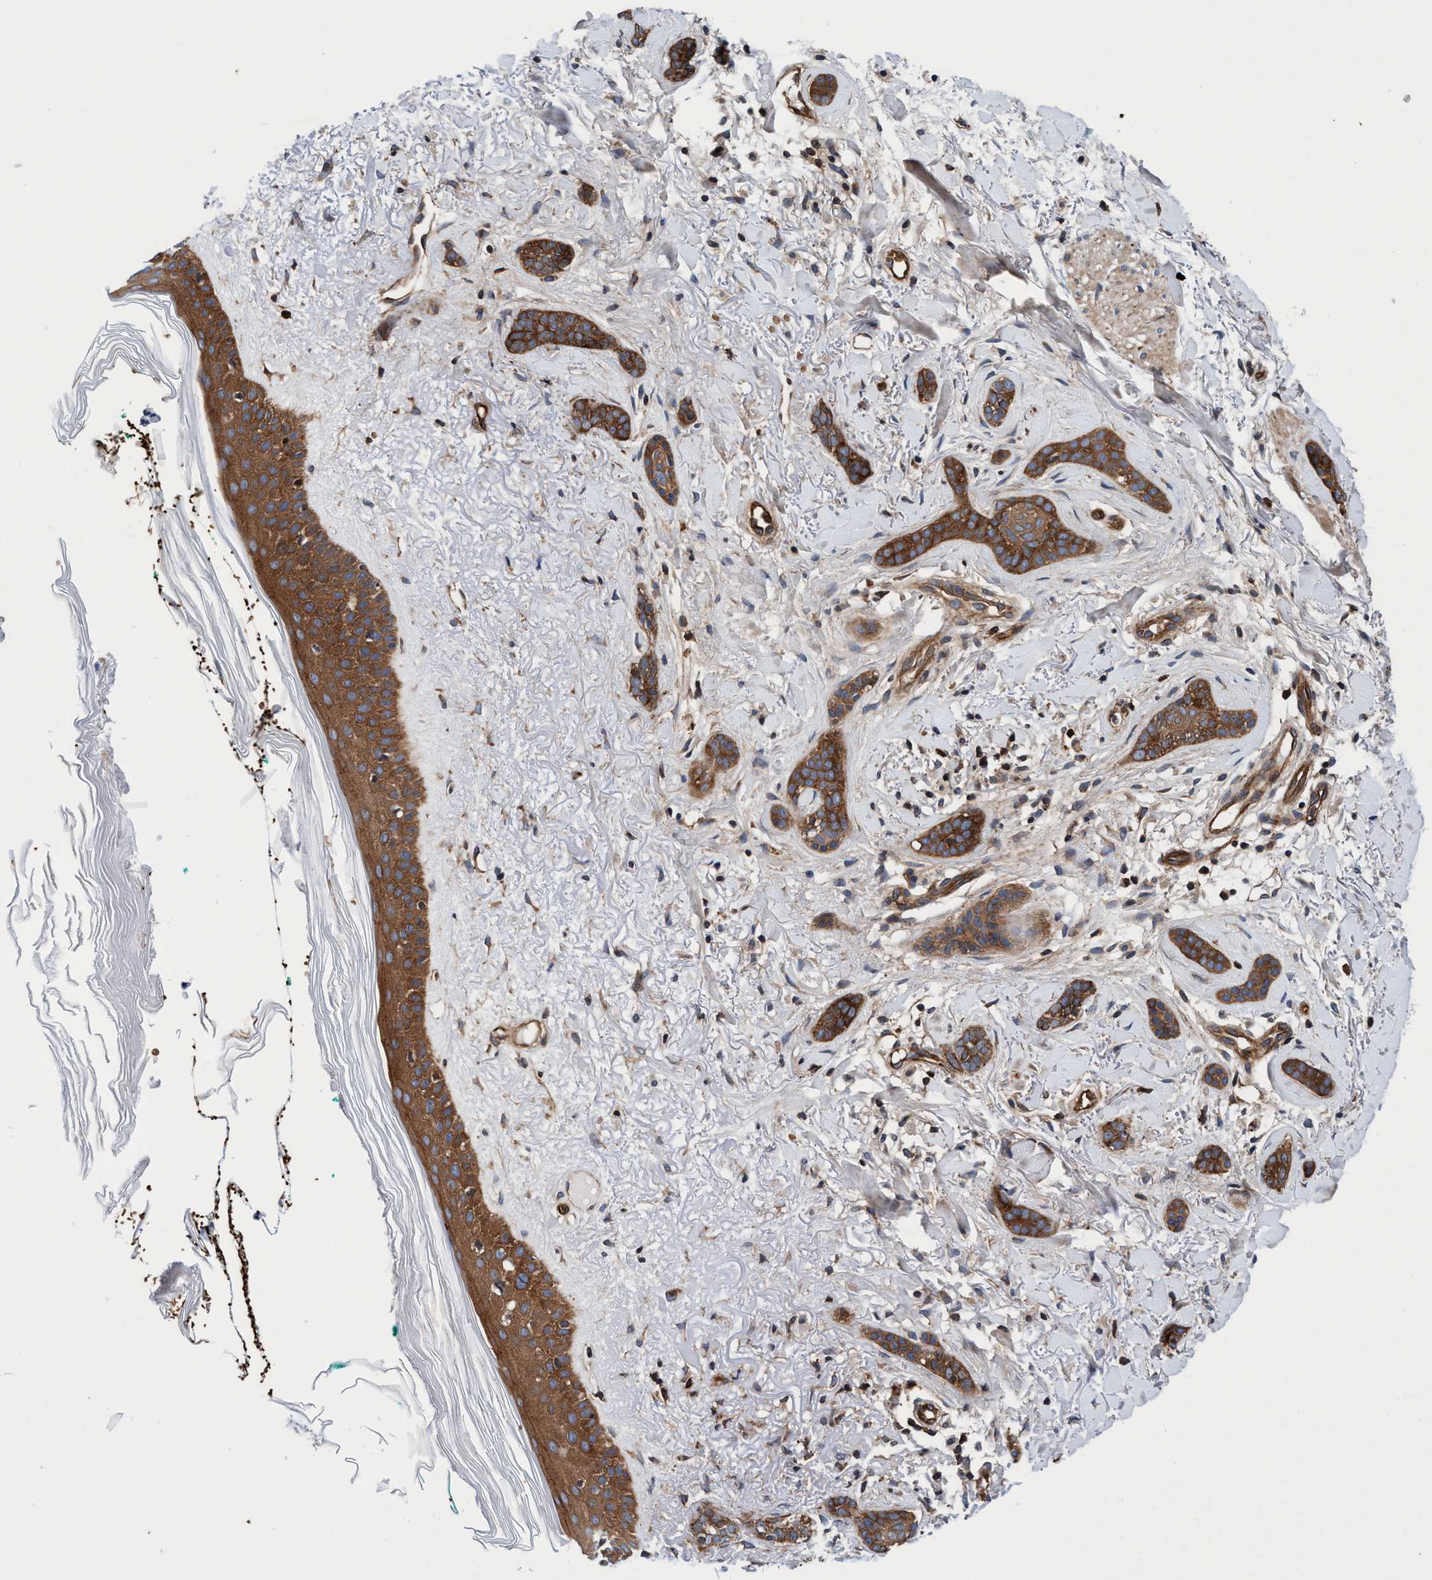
{"staining": {"intensity": "strong", "quantity": ">75%", "location": "cytoplasmic/membranous"}, "tissue": "skin cancer", "cell_type": "Tumor cells", "image_type": "cancer", "snomed": [{"axis": "morphology", "description": "Basal cell carcinoma"}, {"axis": "morphology", "description": "Adnexal tumor, benign"}, {"axis": "topography", "description": "Skin"}], "caption": "High-magnification brightfield microscopy of skin benign adnexal tumor stained with DAB (3,3'-diaminobenzidine) (brown) and counterstained with hematoxylin (blue). tumor cells exhibit strong cytoplasmic/membranous expression is present in approximately>75% of cells.", "gene": "MCM3AP", "patient": {"sex": "female", "age": 42}}